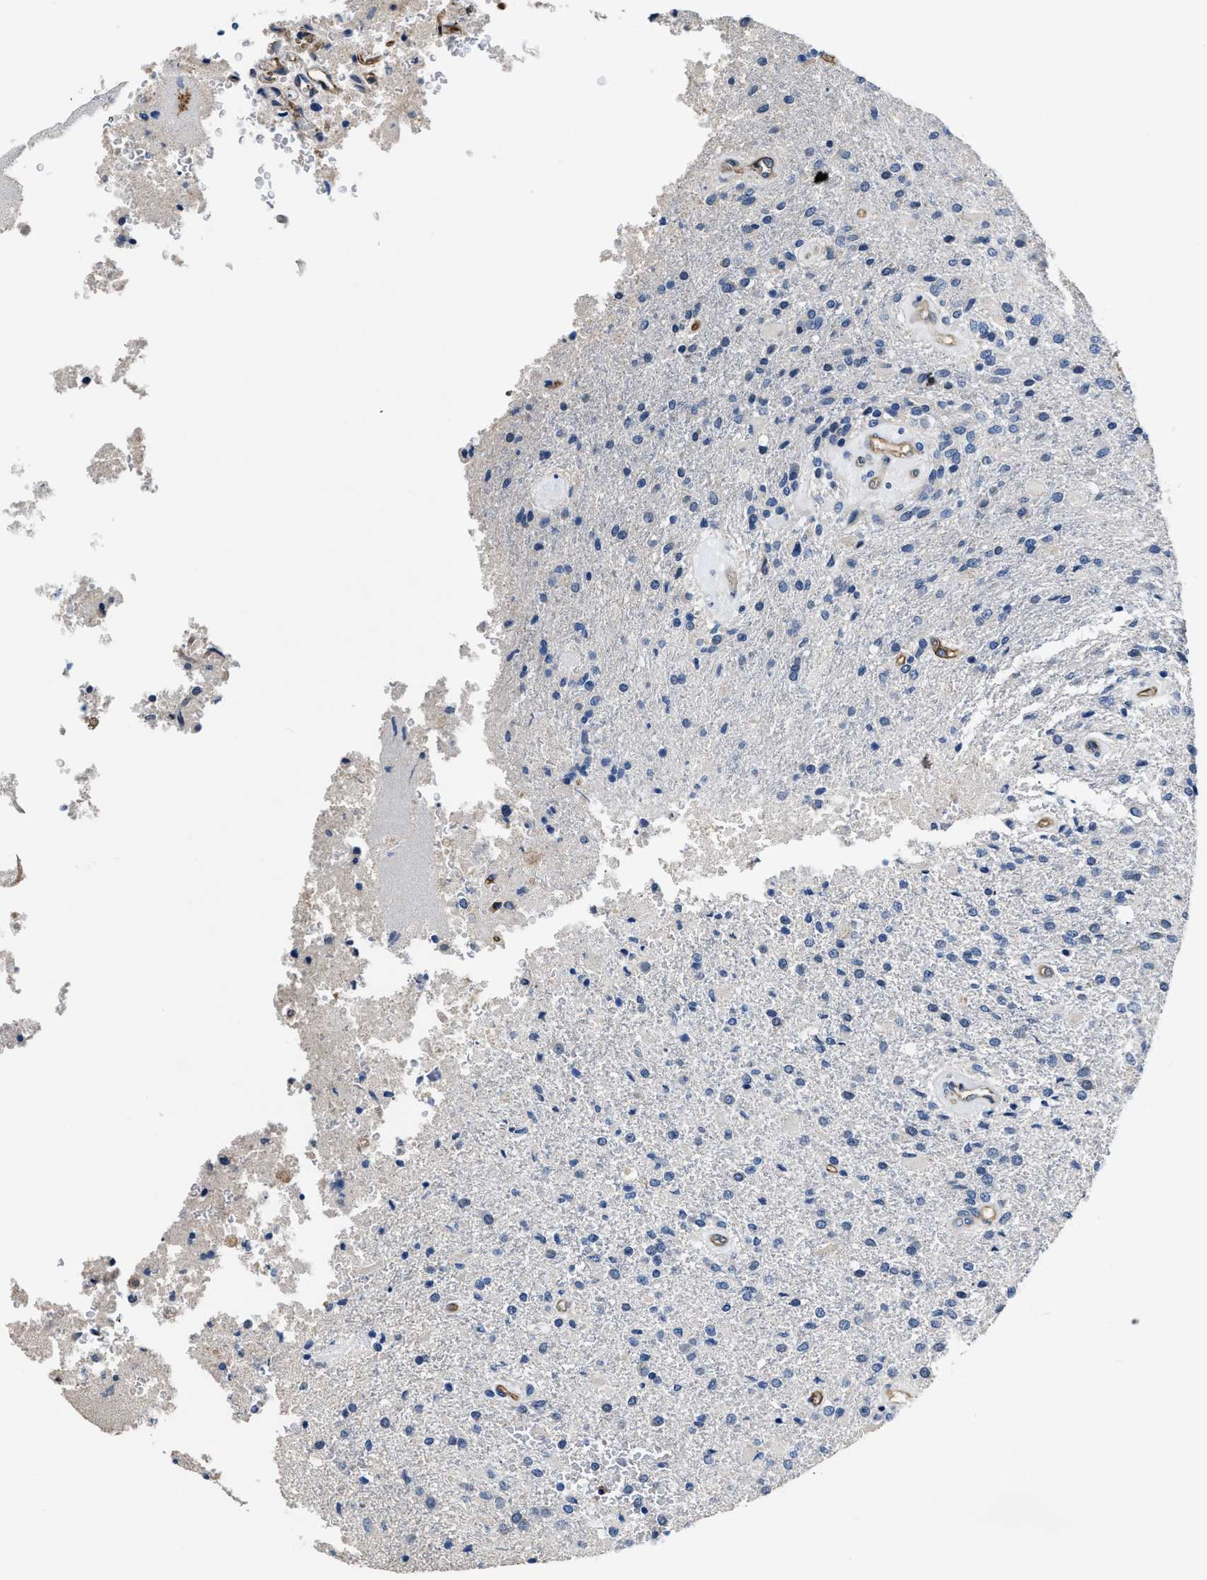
{"staining": {"intensity": "negative", "quantity": "none", "location": "none"}, "tissue": "glioma", "cell_type": "Tumor cells", "image_type": "cancer", "snomed": [{"axis": "morphology", "description": "Normal tissue, NOS"}, {"axis": "morphology", "description": "Glioma, malignant, High grade"}, {"axis": "topography", "description": "Cerebral cortex"}], "caption": "This is a photomicrograph of immunohistochemistry (IHC) staining of high-grade glioma (malignant), which shows no expression in tumor cells.", "gene": "C22orf42", "patient": {"sex": "male", "age": 77}}